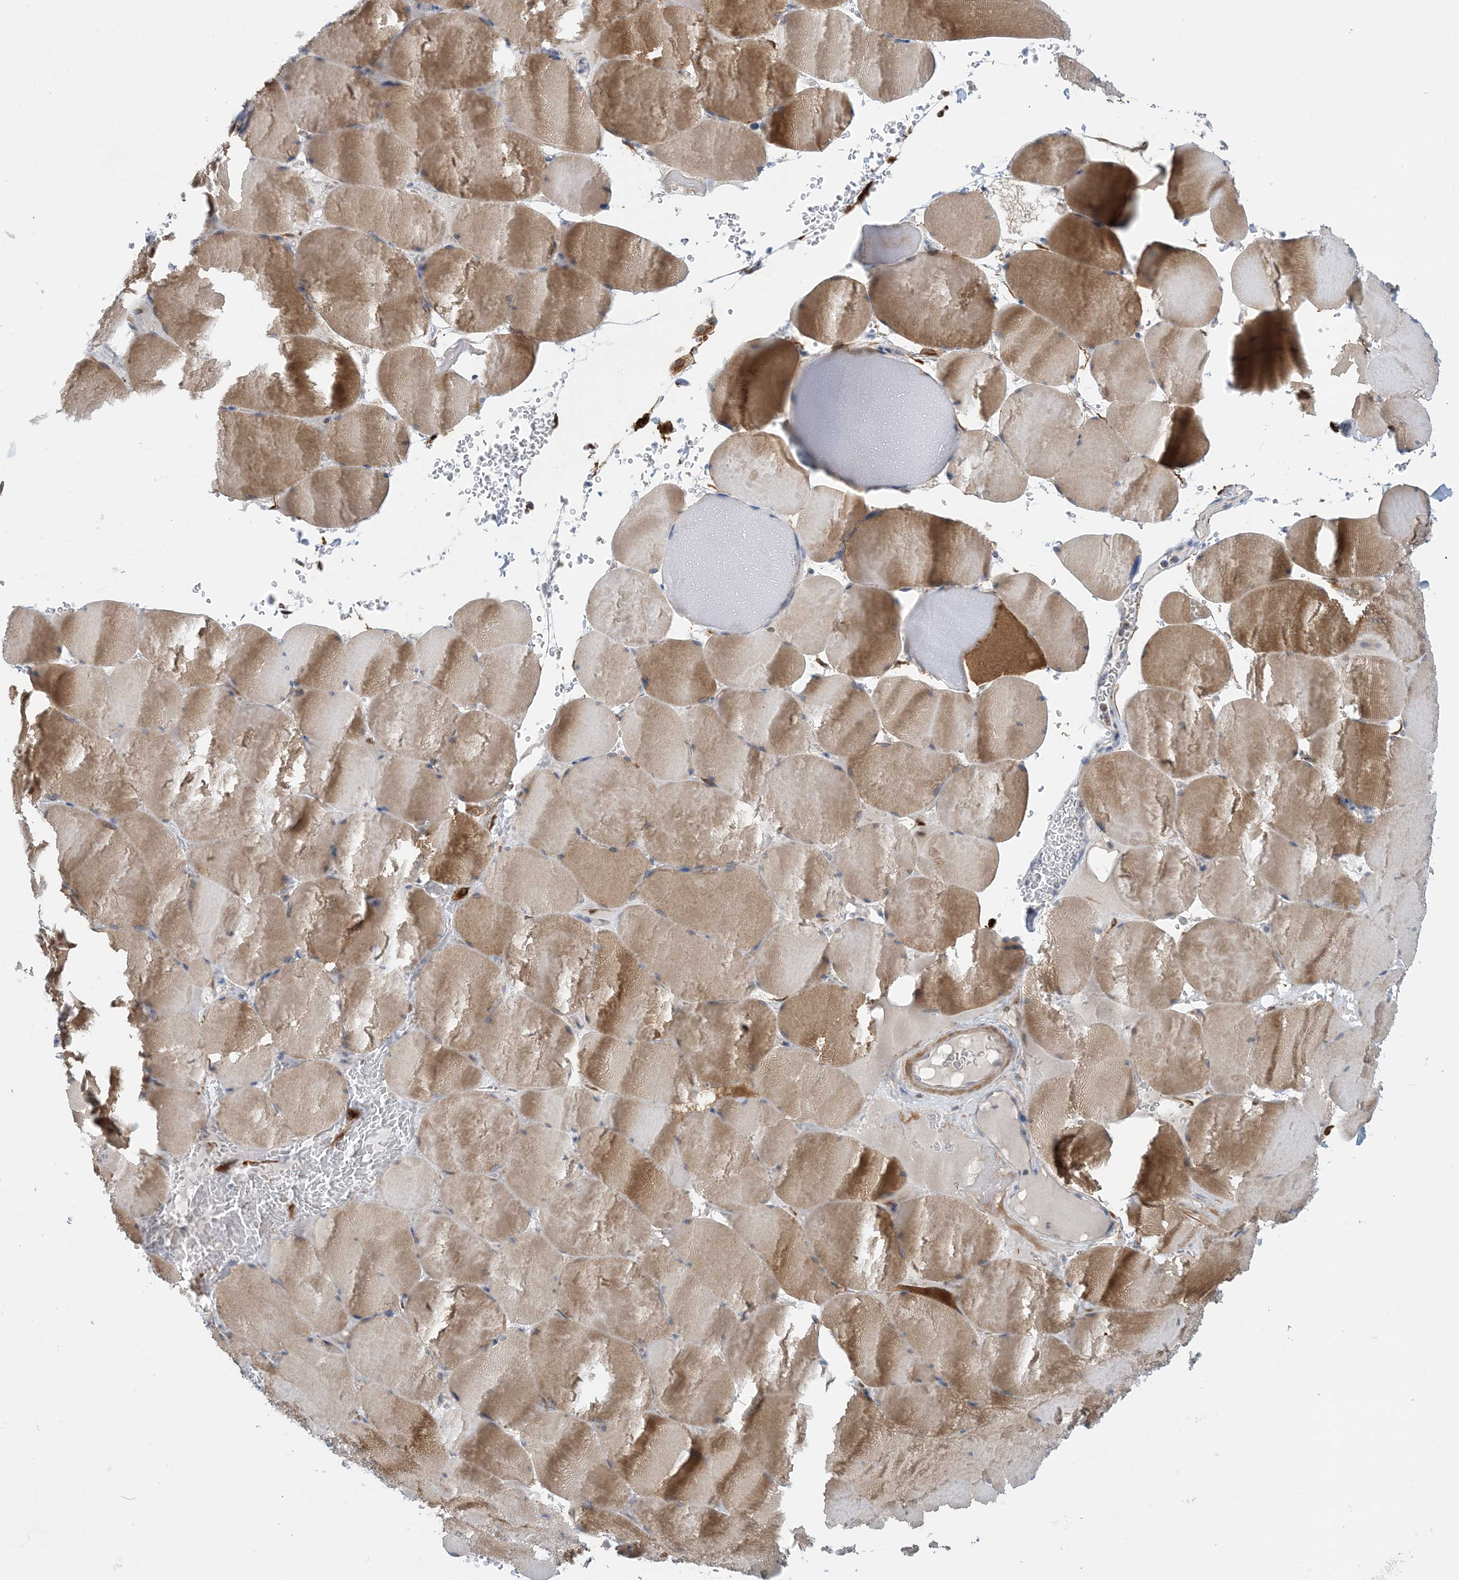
{"staining": {"intensity": "moderate", "quantity": ">75%", "location": "cytoplasmic/membranous"}, "tissue": "skeletal muscle", "cell_type": "Myocytes", "image_type": "normal", "snomed": [{"axis": "morphology", "description": "Normal tissue, NOS"}, {"axis": "topography", "description": "Skeletal muscle"}, {"axis": "topography", "description": "Head-Neck"}], "caption": "Brown immunohistochemical staining in normal human skeletal muscle reveals moderate cytoplasmic/membranous expression in about >75% of myocytes.", "gene": "EIF2A", "patient": {"sex": "male", "age": 66}}